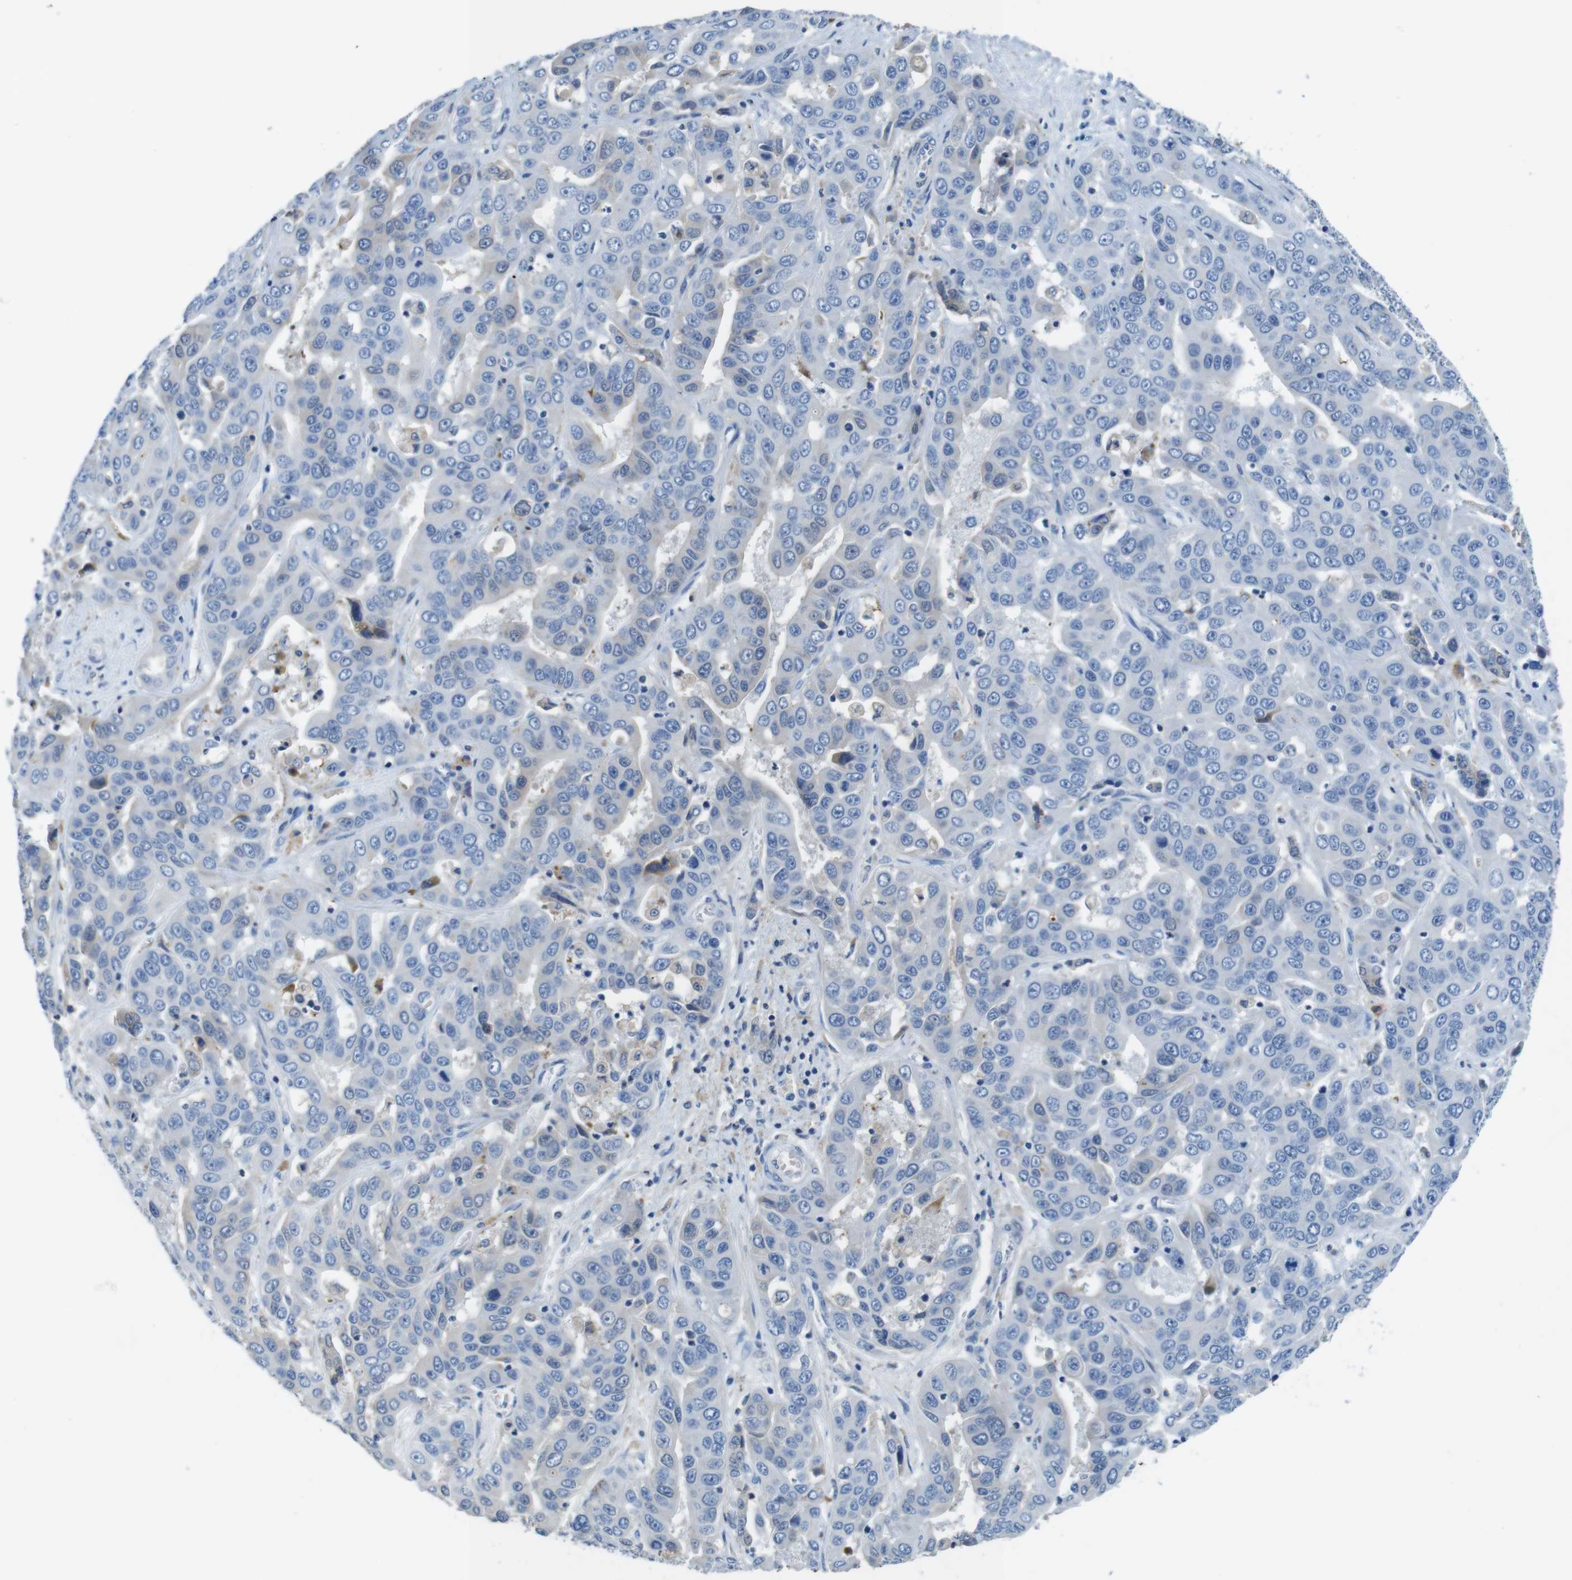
{"staining": {"intensity": "negative", "quantity": "none", "location": "none"}, "tissue": "liver cancer", "cell_type": "Tumor cells", "image_type": "cancer", "snomed": [{"axis": "morphology", "description": "Cholangiocarcinoma"}, {"axis": "topography", "description": "Liver"}], "caption": "Human liver cholangiocarcinoma stained for a protein using immunohistochemistry demonstrates no expression in tumor cells.", "gene": "TMPRSS15", "patient": {"sex": "female", "age": 52}}